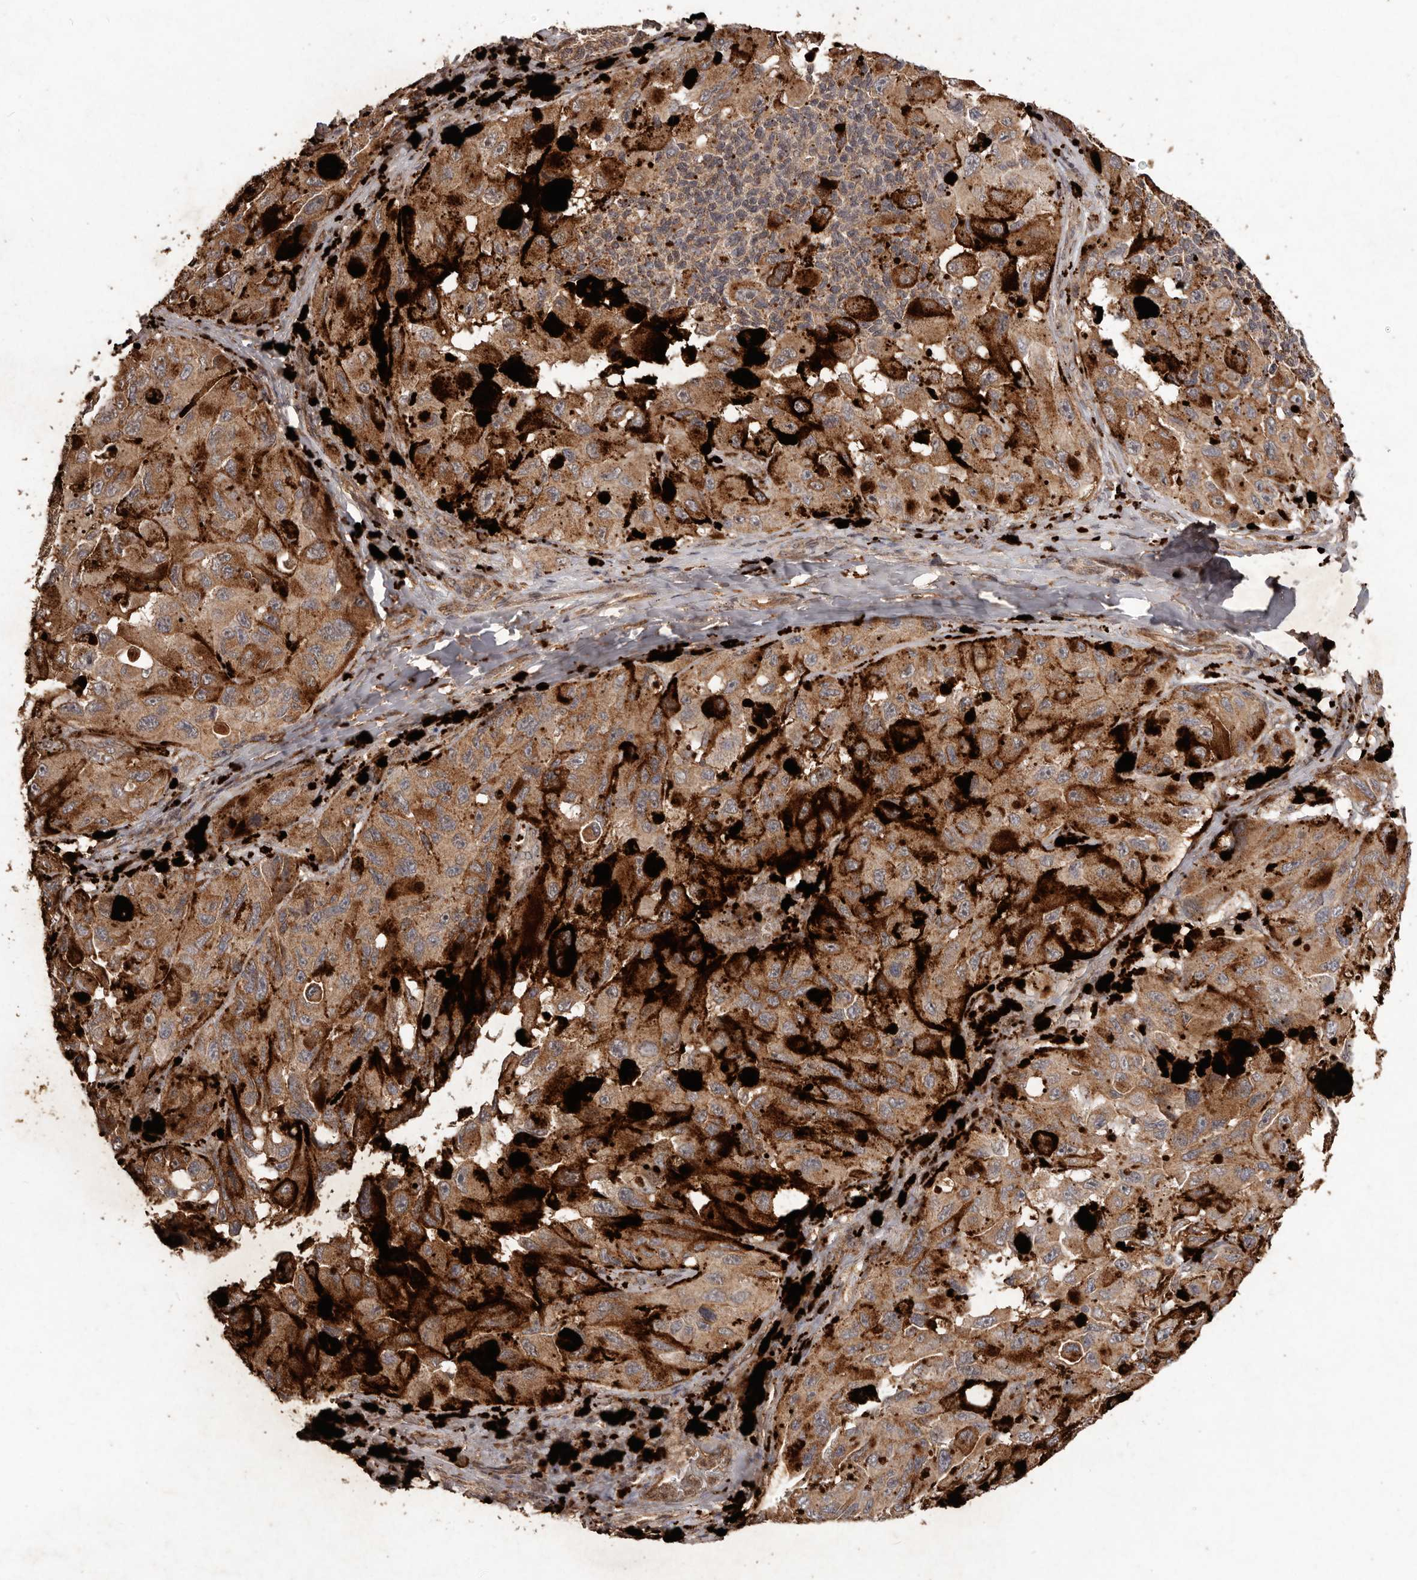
{"staining": {"intensity": "moderate", "quantity": ">75%", "location": "cytoplasmic/membranous"}, "tissue": "melanoma", "cell_type": "Tumor cells", "image_type": "cancer", "snomed": [{"axis": "morphology", "description": "Malignant melanoma, NOS"}, {"axis": "topography", "description": "Skin"}], "caption": "Moderate cytoplasmic/membranous expression for a protein is appreciated in approximately >75% of tumor cells of malignant melanoma using immunohistochemistry.", "gene": "PLOD2", "patient": {"sex": "female", "age": 73}}